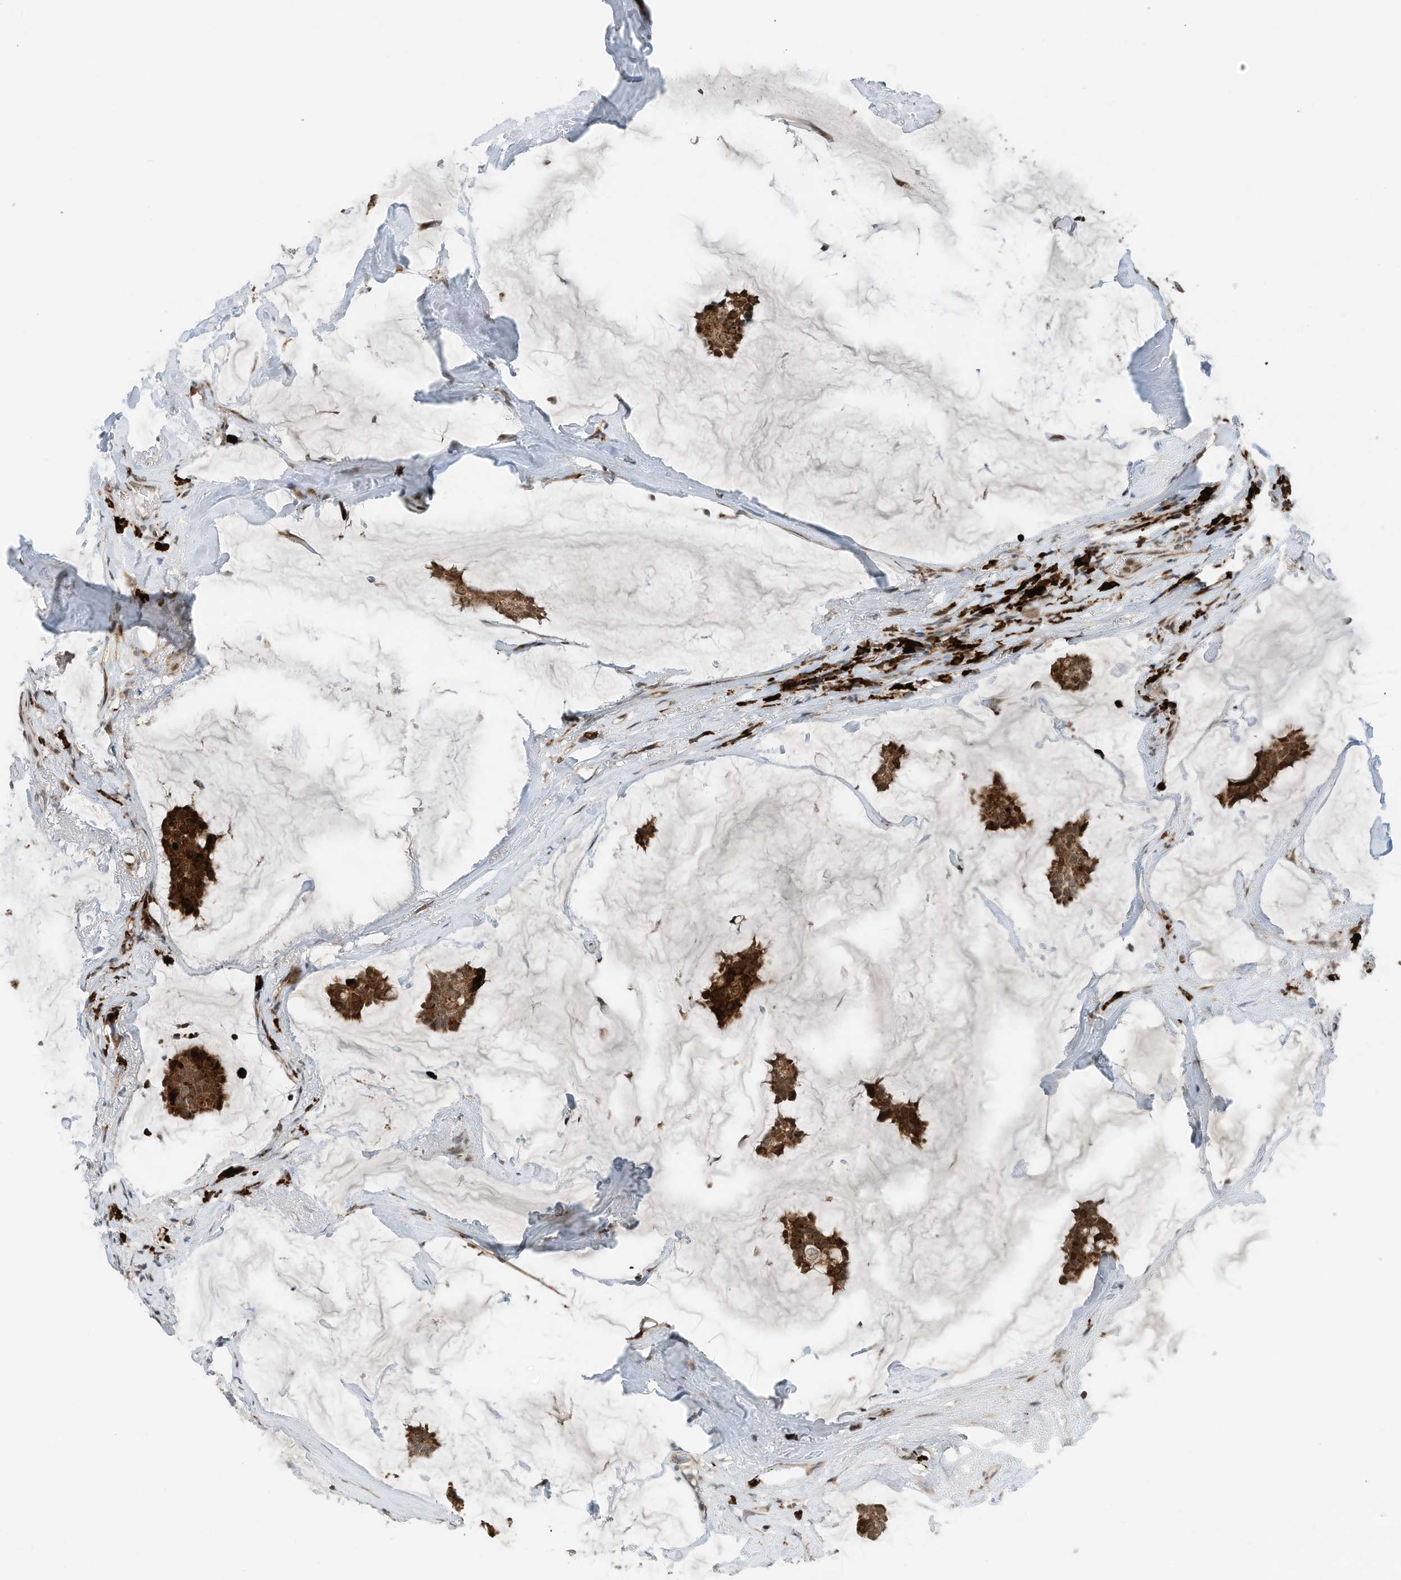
{"staining": {"intensity": "strong", "quantity": ">75%", "location": "cytoplasmic/membranous"}, "tissue": "breast cancer", "cell_type": "Tumor cells", "image_type": "cancer", "snomed": [{"axis": "morphology", "description": "Duct carcinoma"}, {"axis": "topography", "description": "Breast"}], "caption": "Breast infiltrating ductal carcinoma stained with immunohistochemistry displays strong cytoplasmic/membranous positivity in about >75% of tumor cells.", "gene": "RMND1", "patient": {"sex": "female", "age": 93}}